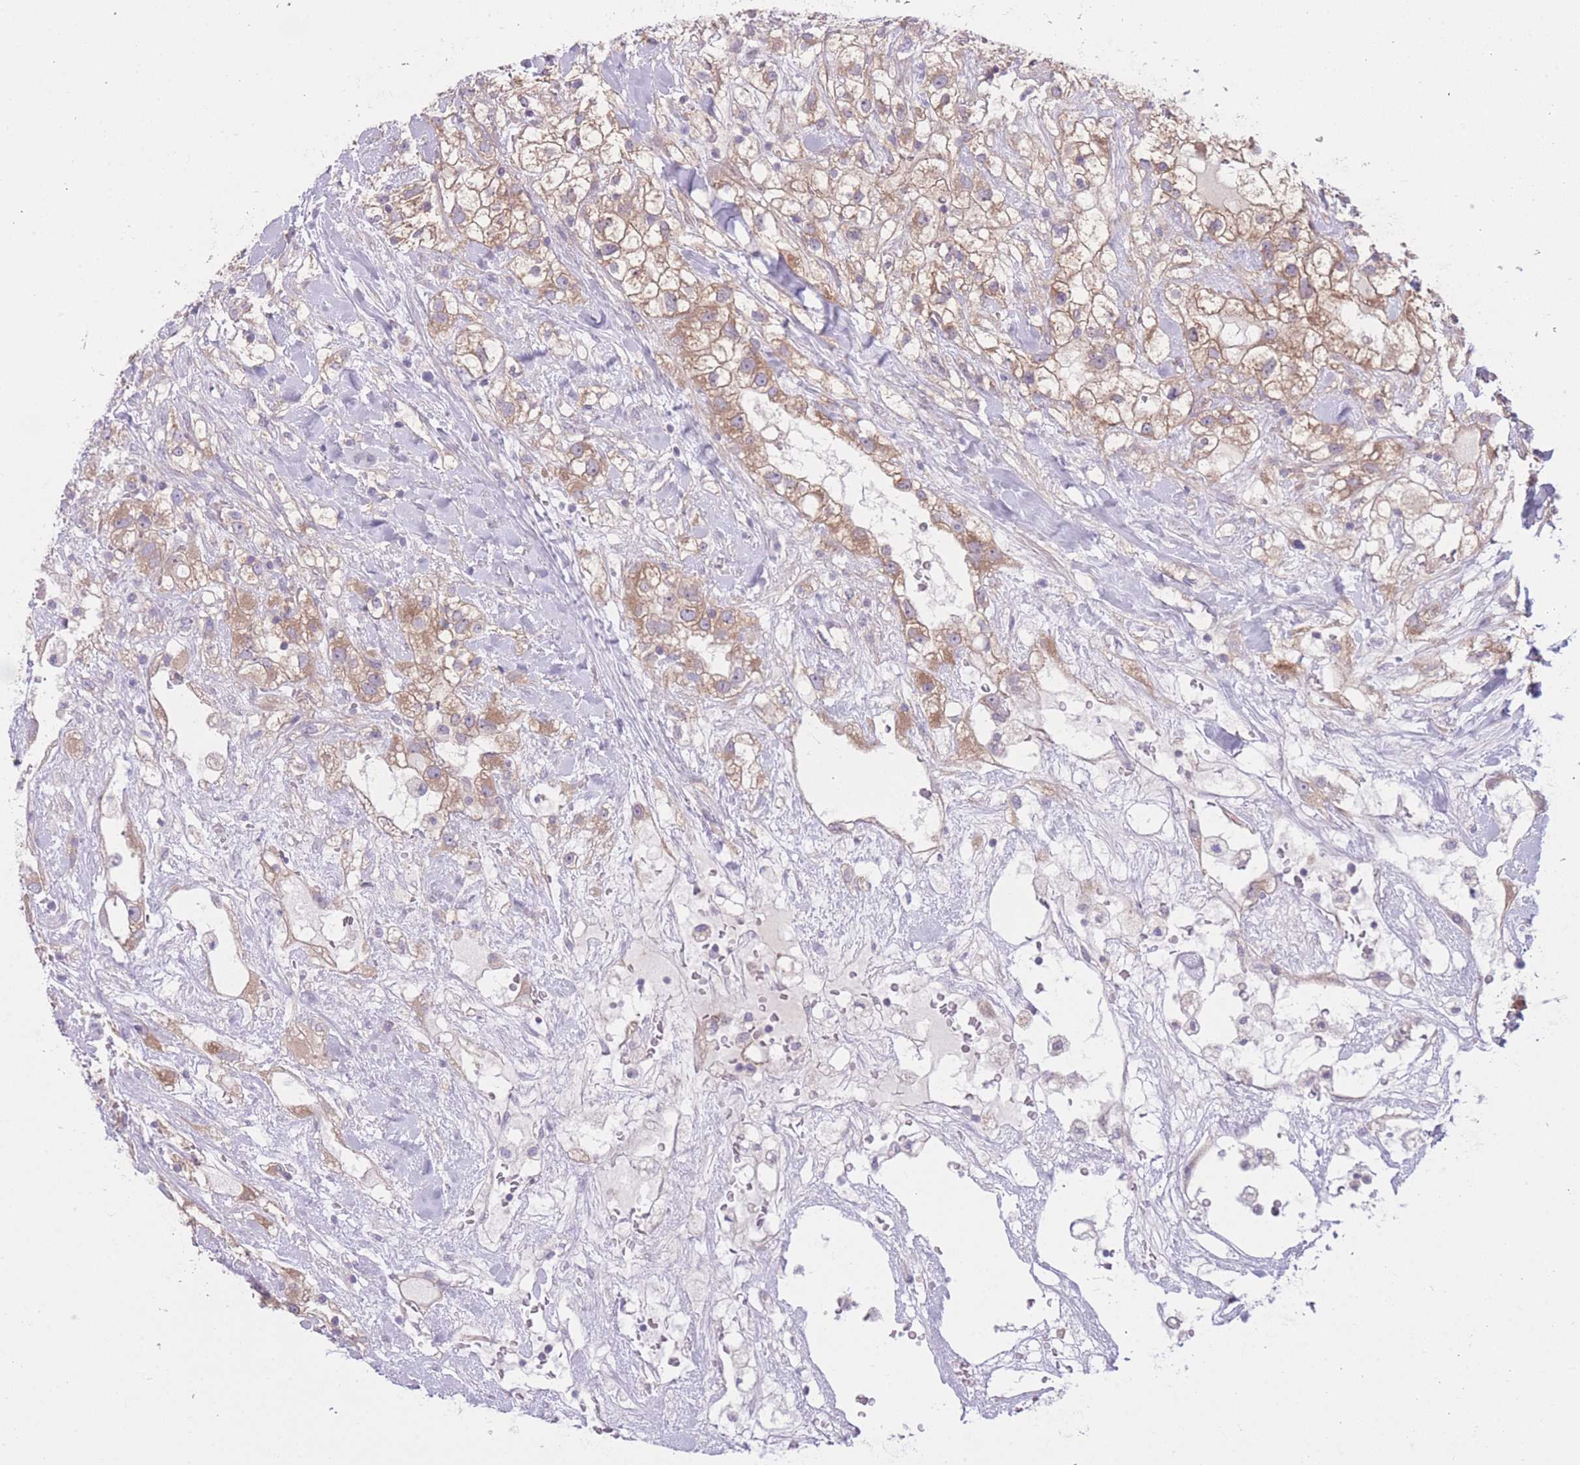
{"staining": {"intensity": "moderate", "quantity": ">75%", "location": "cytoplasmic/membranous"}, "tissue": "renal cancer", "cell_type": "Tumor cells", "image_type": "cancer", "snomed": [{"axis": "morphology", "description": "Adenocarcinoma, NOS"}, {"axis": "topography", "description": "Kidney"}], "caption": "A medium amount of moderate cytoplasmic/membranous staining is present in approximately >75% of tumor cells in renal adenocarcinoma tissue.", "gene": "CCT6B", "patient": {"sex": "male", "age": 59}}